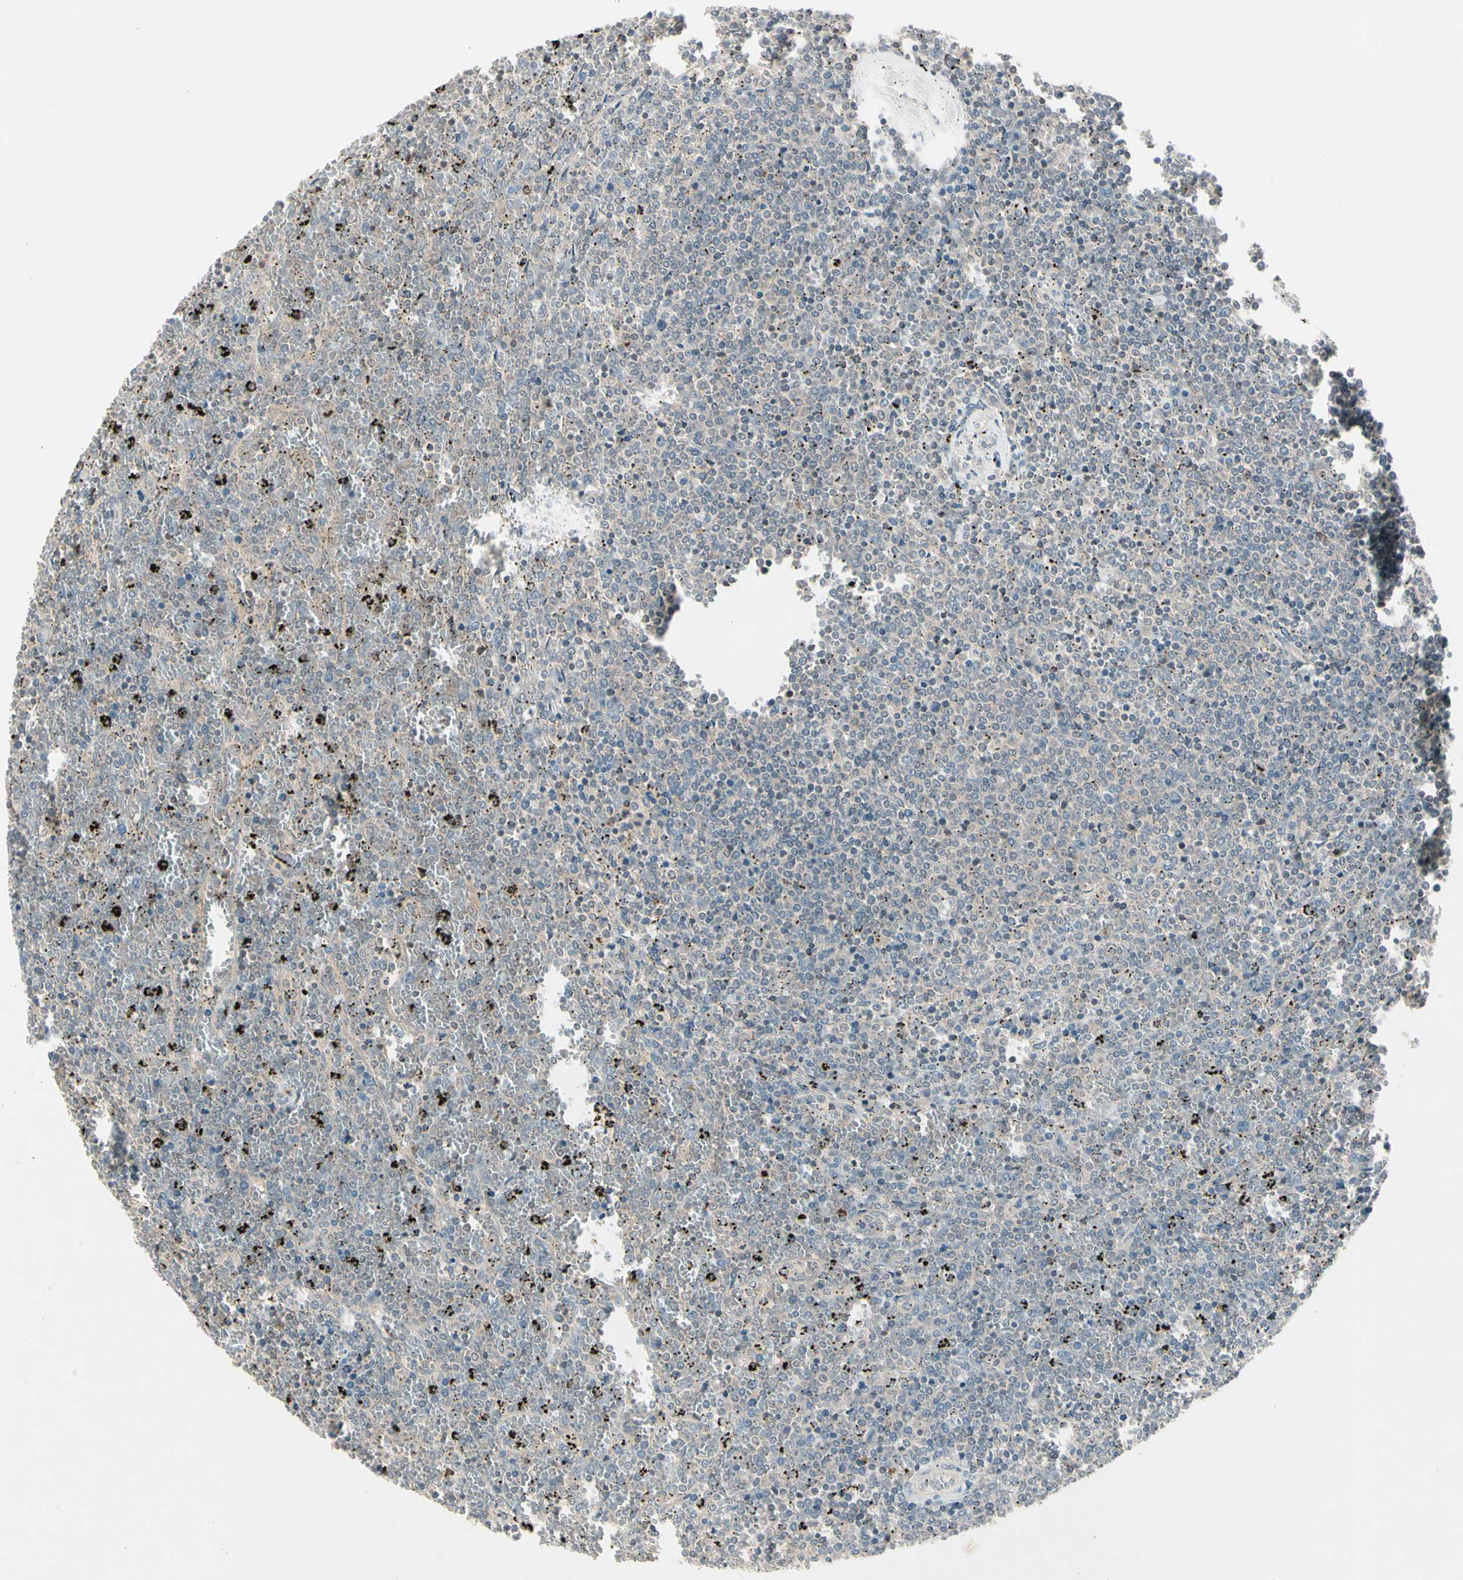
{"staining": {"intensity": "negative", "quantity": "none", "location": "none"}, "tissue": "lymphoma", "cell_type": "Tumor cells", "image_type": "cancer", "snomed": [{"axis": "morphology", "description": "Malignant lymphoma, non-Hodgkin's type, Low grade"}, {"axis": "topography", "description": "Spleen"}], "caption": "A micrograph of malignant lymphoma, non-Hodgkin's type (low-grade) stained for a protein displays no brown staining in tumor cells.", "gene": "CCL4", "patient": {"sex": "female", "age": 77}}